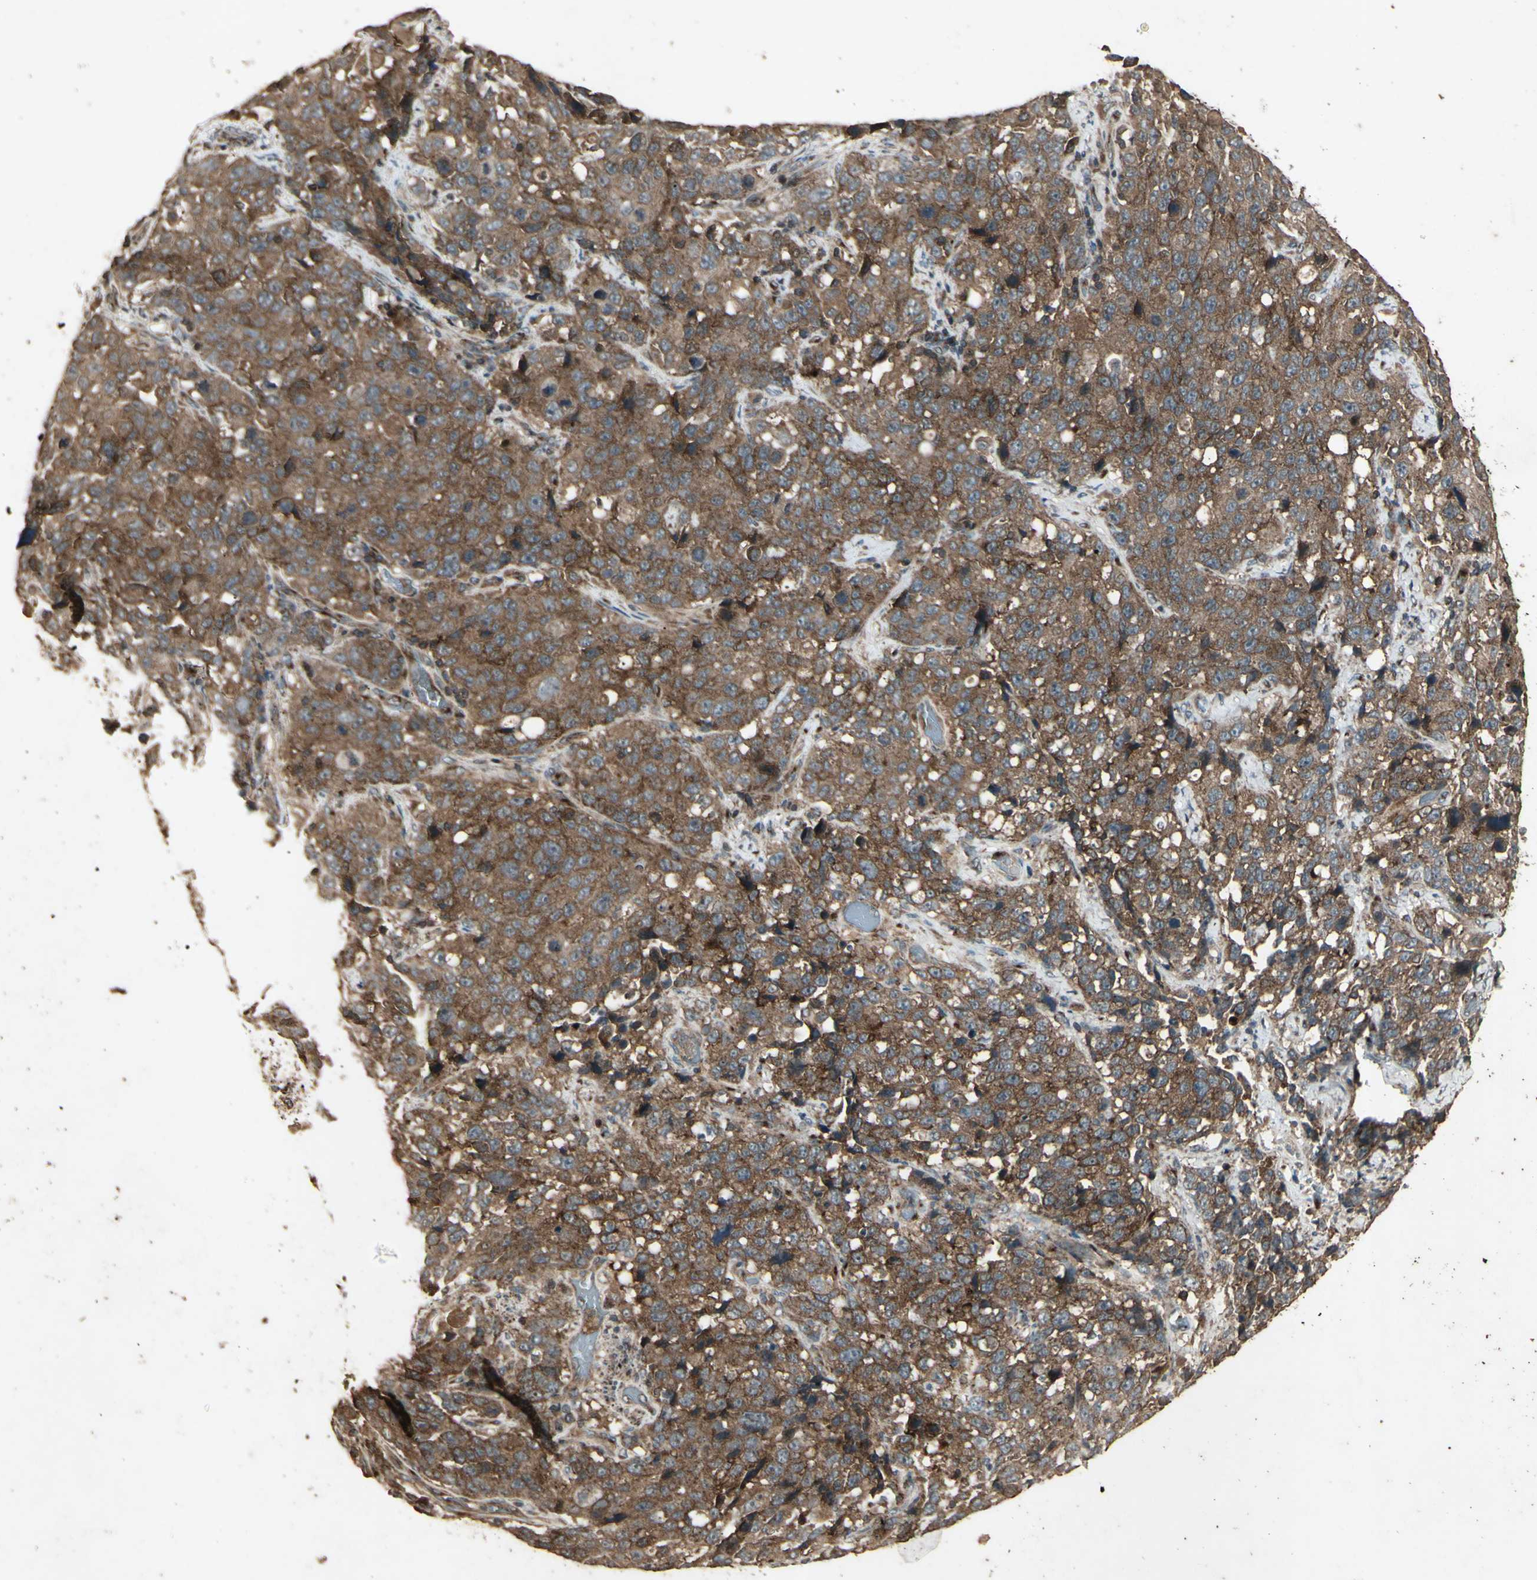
{"staining": {"intensity": "moderate", "quantity": ">75%", "location": "cytoplasmic/membranous"}, "tissue": "stomach cancer", "cell_type": "Tumor cells", "image_type": "cancer", "snomed": [{"axis": "morphology", "description": "Normal tissue, NOS"}, {"axis": "morphology", "description": "Adenocarcinoma, NOS"}, {"axis": "topography", "description": "Stomach"}], "caption": "Moderate cytoplasmic/membranous expression is present in approximately >75% of tumor cells in stomach adenocarcinoma.", "gene": "AP1G1", "patient": {"sex": "male", "age": 48}}